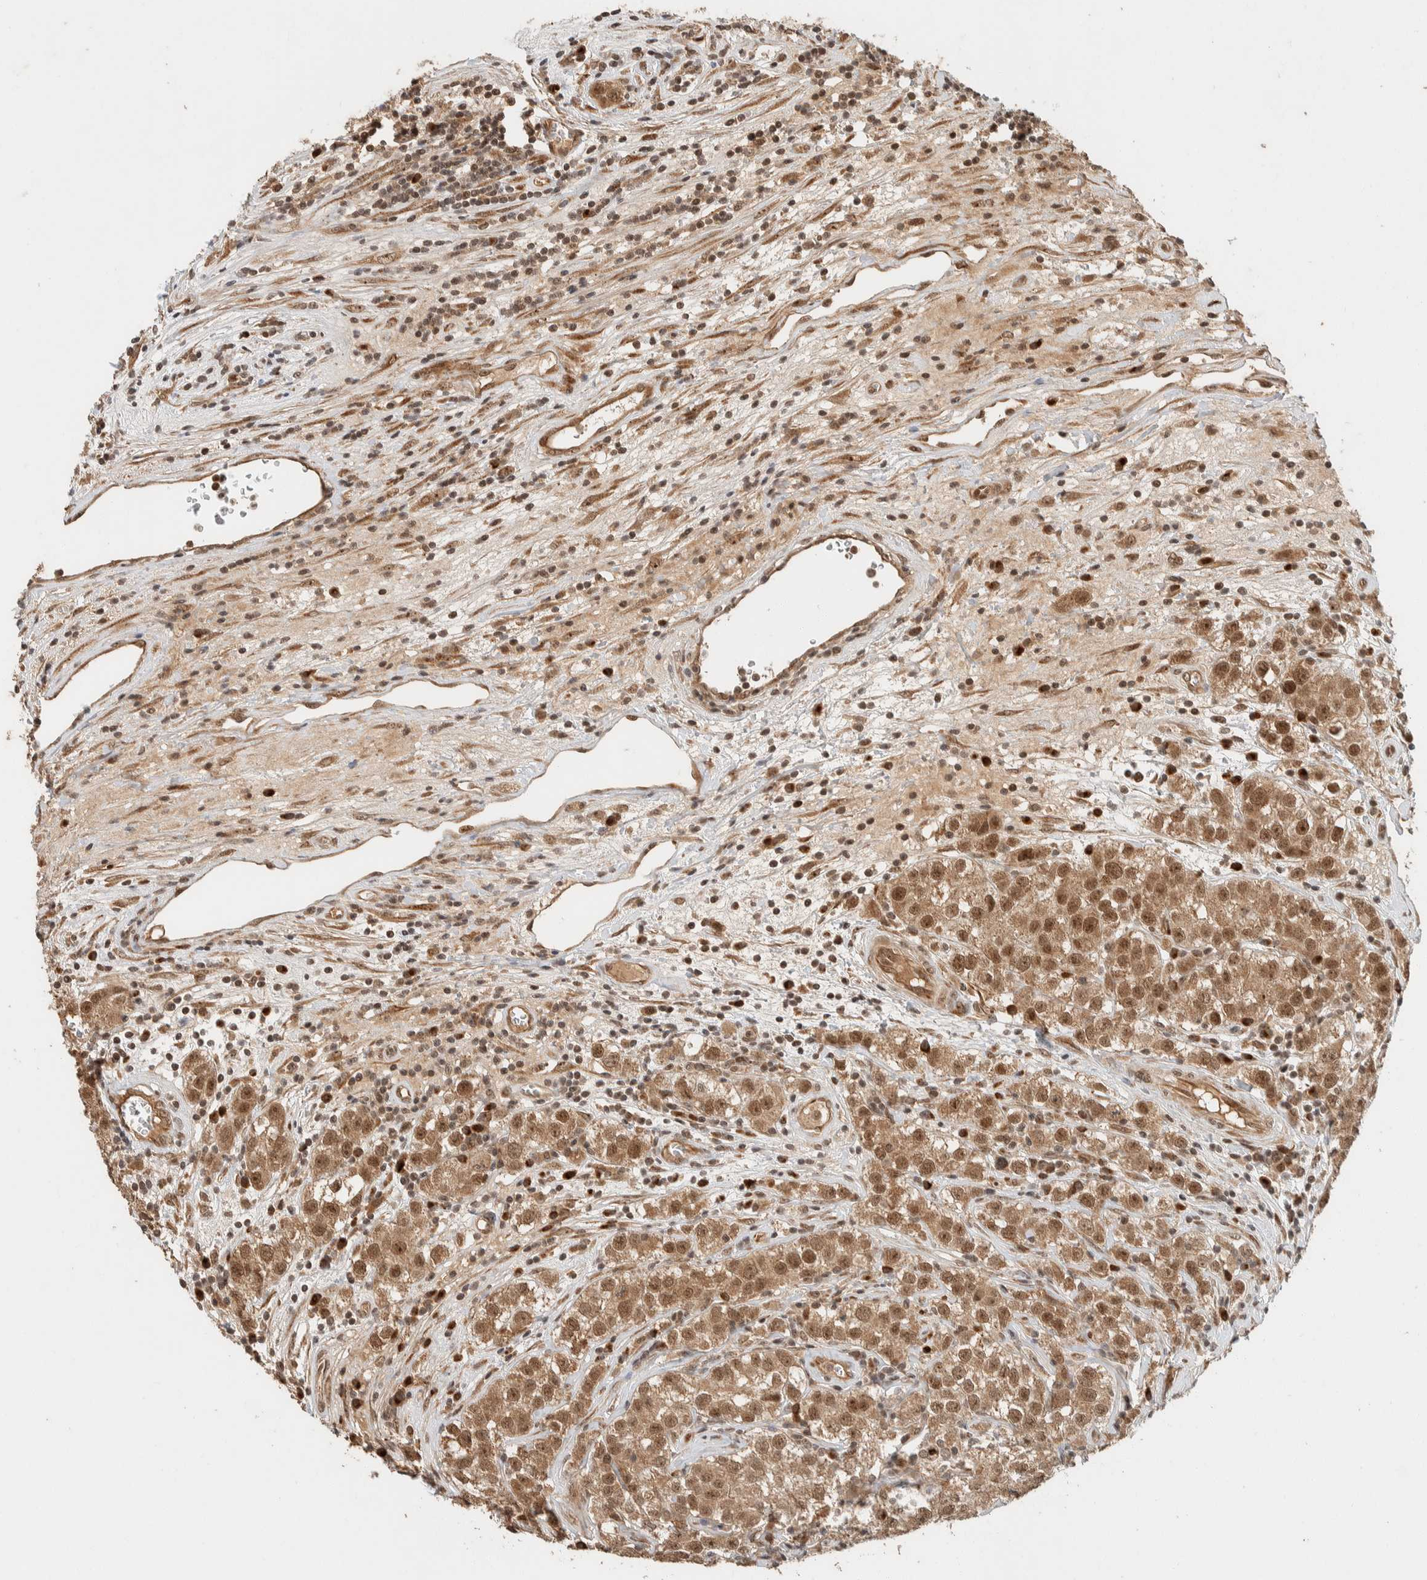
{"staining": {"intensity": "moderate", "quantity": ">75%", "location": "cytoplasmic/membranous,nuclear"}, "tissue": "testis cancer", "cell_type": "Tumor cells", "image_type": "cancer", "snomed": [{"axis": "morphology", "description": "Seminoma, NOS"}, {"axis": "morphology", "description": "Carcinoma, Embryonal, NOS"}, {"axis": "topography", "description": "Testis"}], "caption": "A brown stain shows moderate cytoplasmic/membranous and nuclear expression of a protein in testis cancer tumor cells.", "gene": "ZBTB2", "patient": {"sex": "male", "age": 43}}